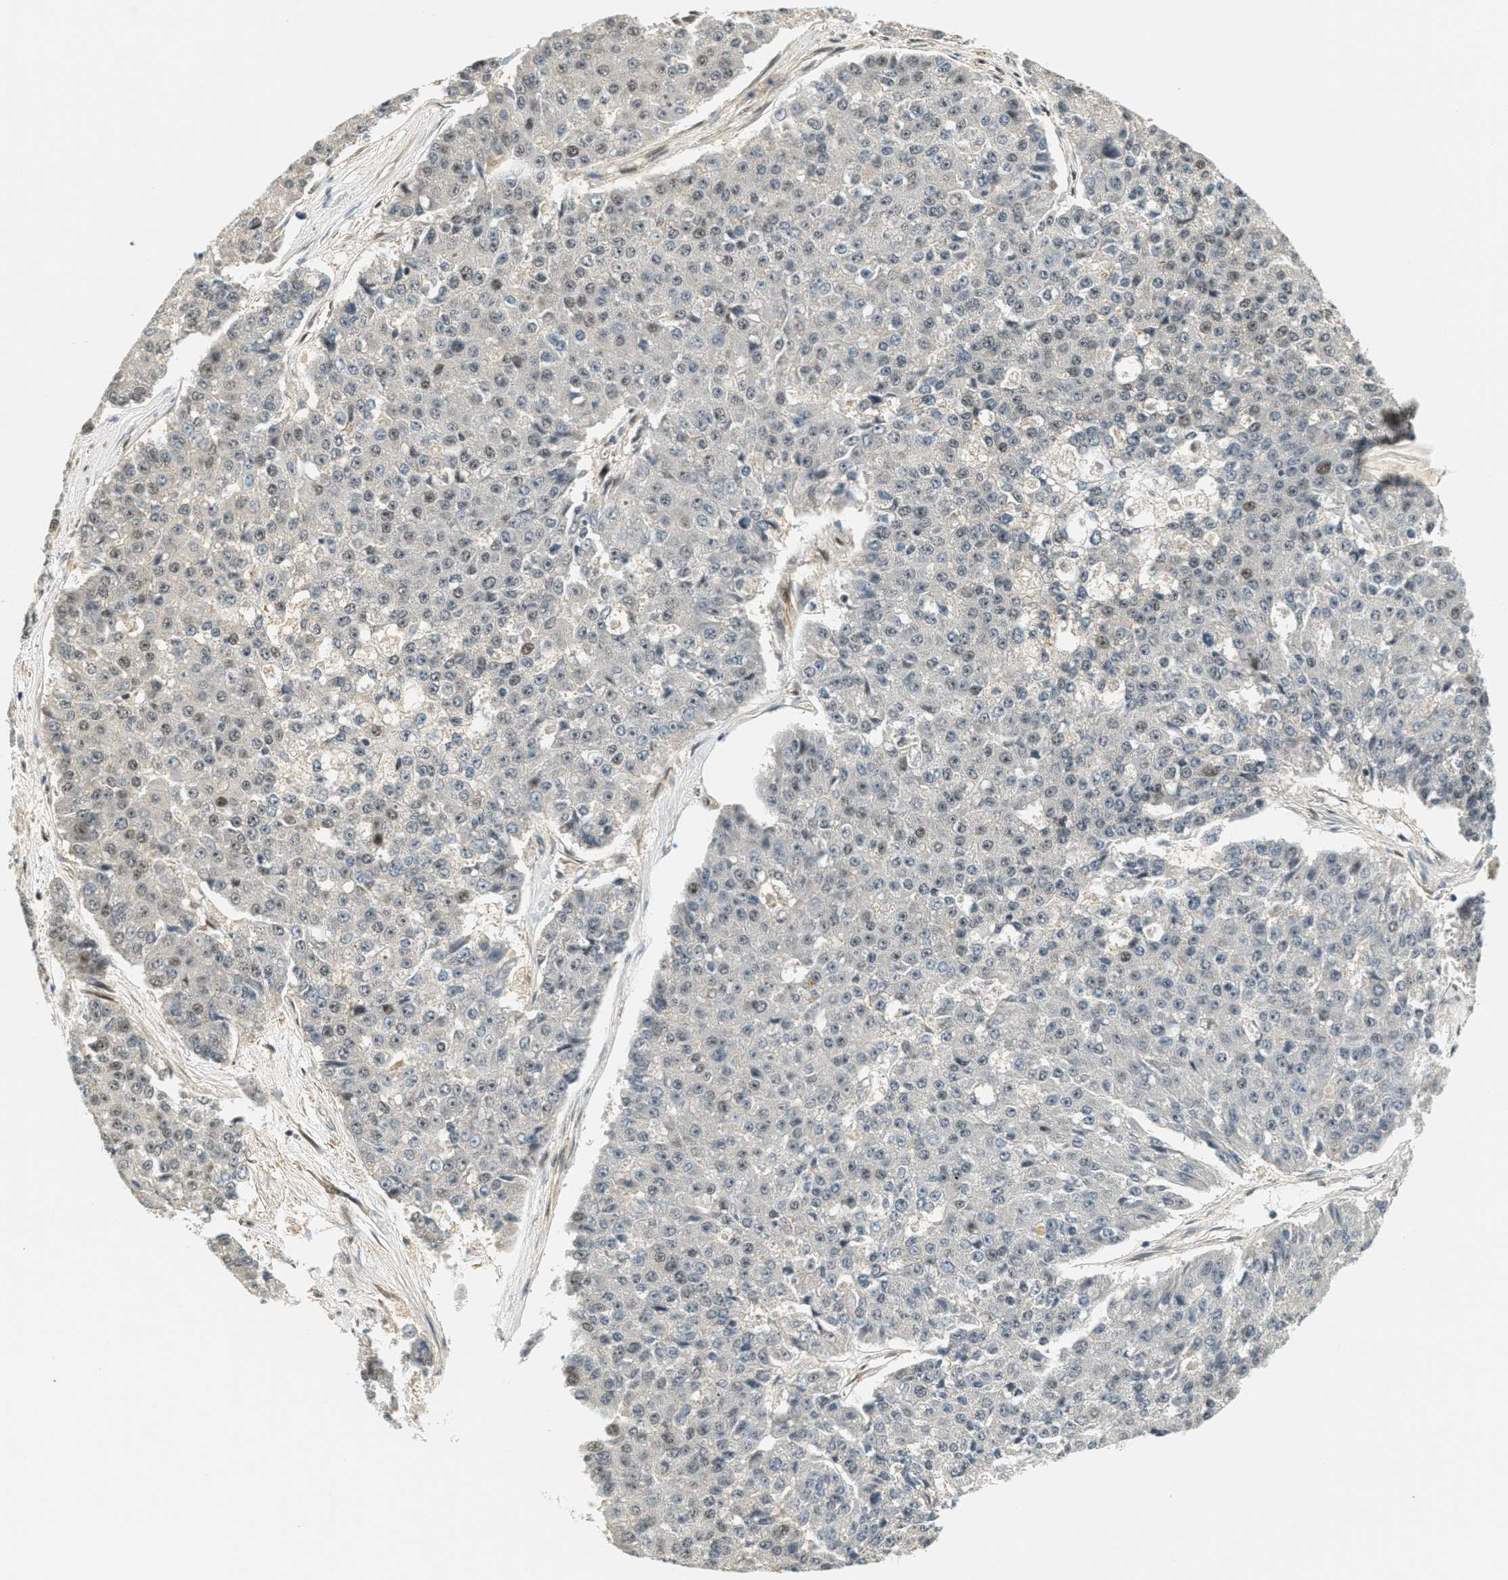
{"staining": {"intensity": "weak", "quantity": "25%-75%", "location": "nuclear"}, "tissue": "pancreatic cancer", "cell_type": "Tumor cells", "image_type": "cancer", "snomed": [{"axis": "morphology", "description": "Adenocarcinoma, NOS"}, {"axis": "topography", "description": "Pancreas"}], "caption": "Immunohistochemical staining of human adenocarcinoma (pancreatic) displays weak nuclear protein positivity in about 25%-75% of tumor cells.", "gene": "FOXM1", "patient": {"sex": "male", "age": 50}}